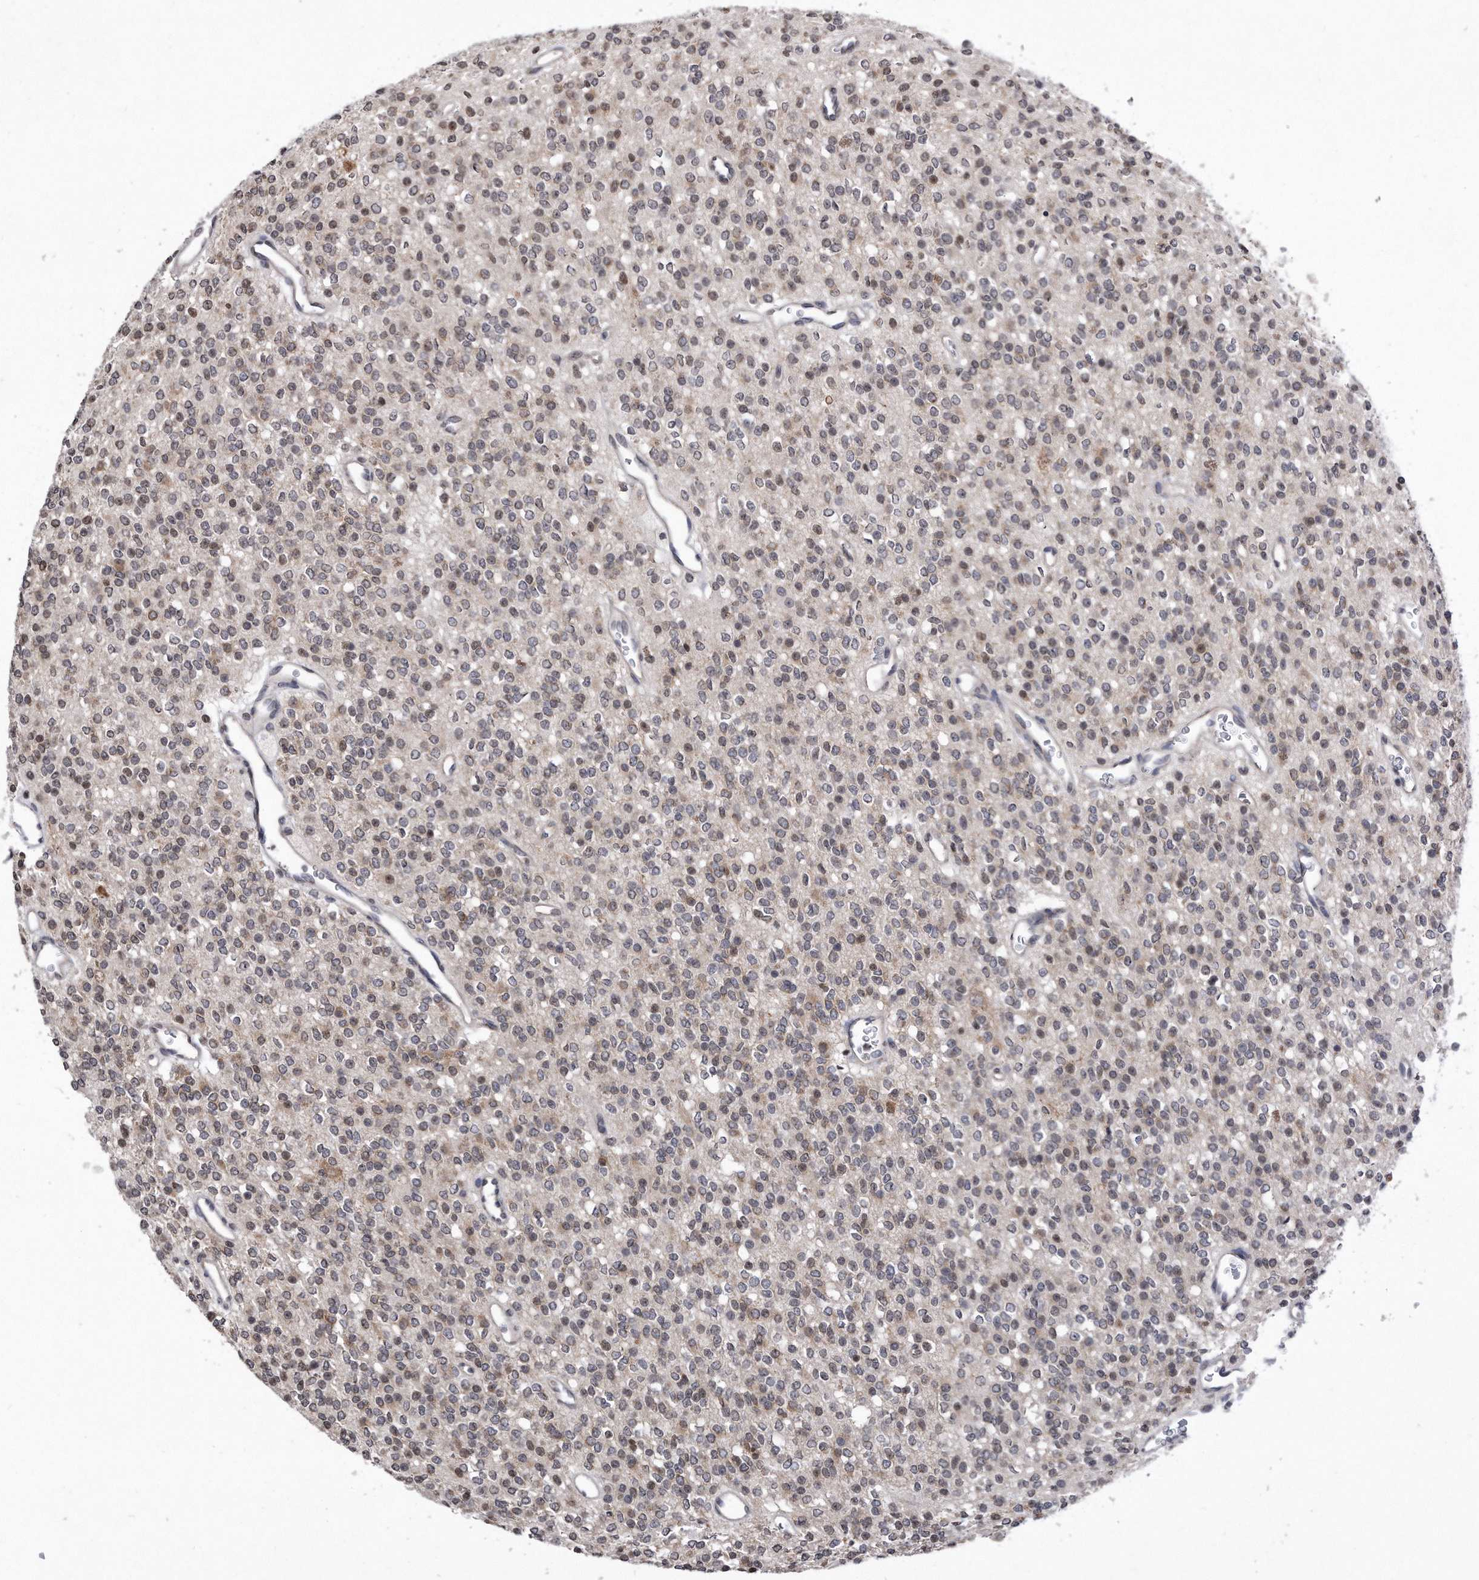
{"staining": {"intensity": "moderate", "quantity": "25%-75%", "location": "cytoplasmic/membranous"}, "tissue": "glioma", "cell_type": "Tumor cells", "image_type": "cancer", "snomed": [{"axis": "morphology", "description": "Glioma, malignant, High grade"}, {"axis": "topography", "description": "Brain"}], "caption": "Moderate cytoplasmic/membranous protein positivity is present in approximately 25%-75% of tumor cells in glioma. (Stains: DAB (3,3'-diaminobenzidine) in brown, nuclei in blue, Microscopy: brightfield microscopy at high magnification).", "gene": "DAB1", "patient": {"sex": "male", "age": 34}}